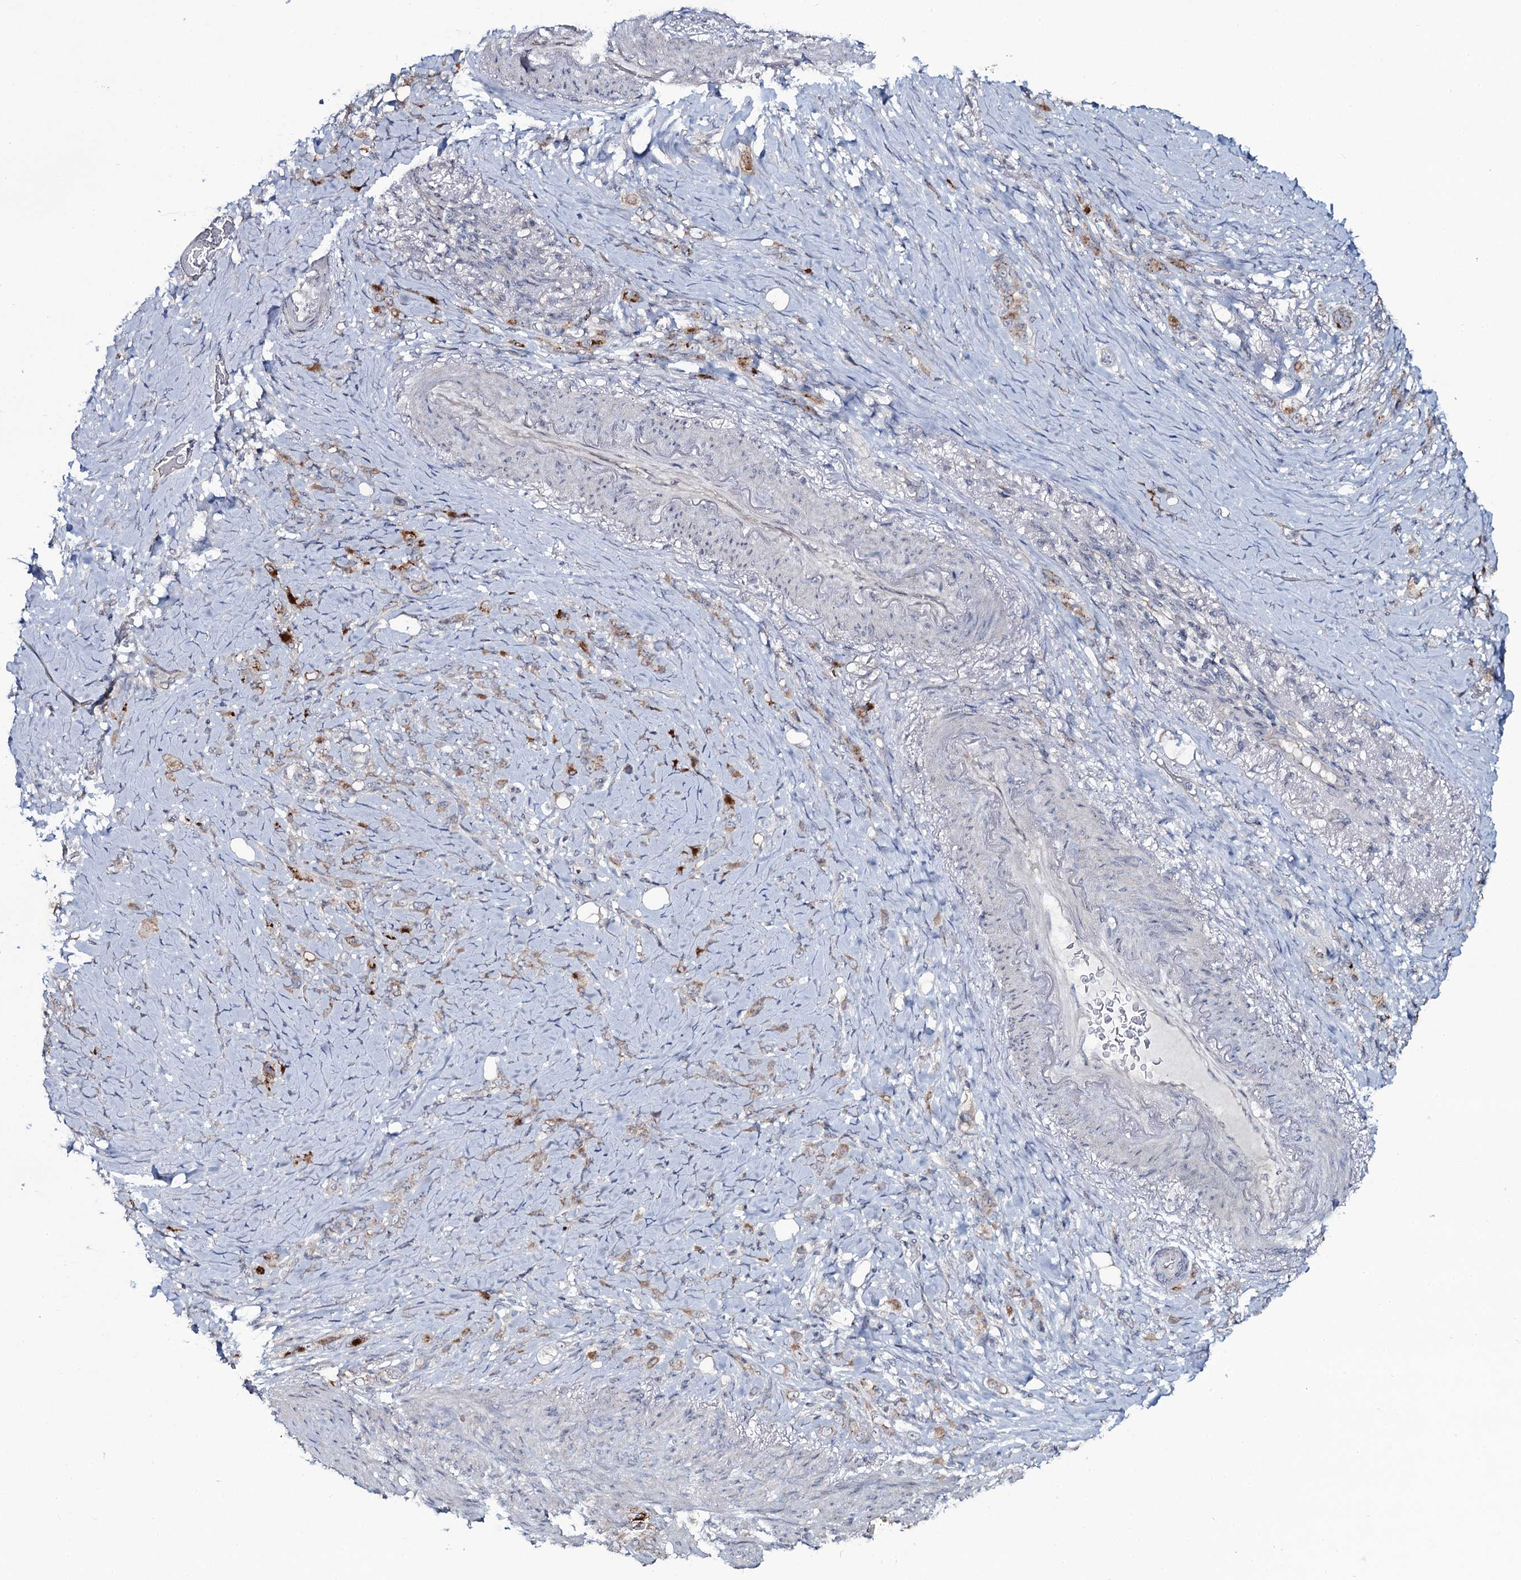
{"staining": {"intensity": "moderate", "quantity": "25%-75%", "location": "cytoplasmic/membranous"}, "tissue": "stomach cancer", "cell_type": "Tumor cells", "image_type": "cancer", "snomed": [{"axis": "morphology", "description": "Adenocarcinoma, NOS"}, {"axis": "topography", "description": "Stomach"}], "caption": "There is medium levels of moderate cytoplasmic/membranous positivity in tumor cells of stomach cancer, as demonstrated by immunohistochemical staining (brown color).", "gene": "SNAP23", "patient": {"sex": "female", "age": 79}}